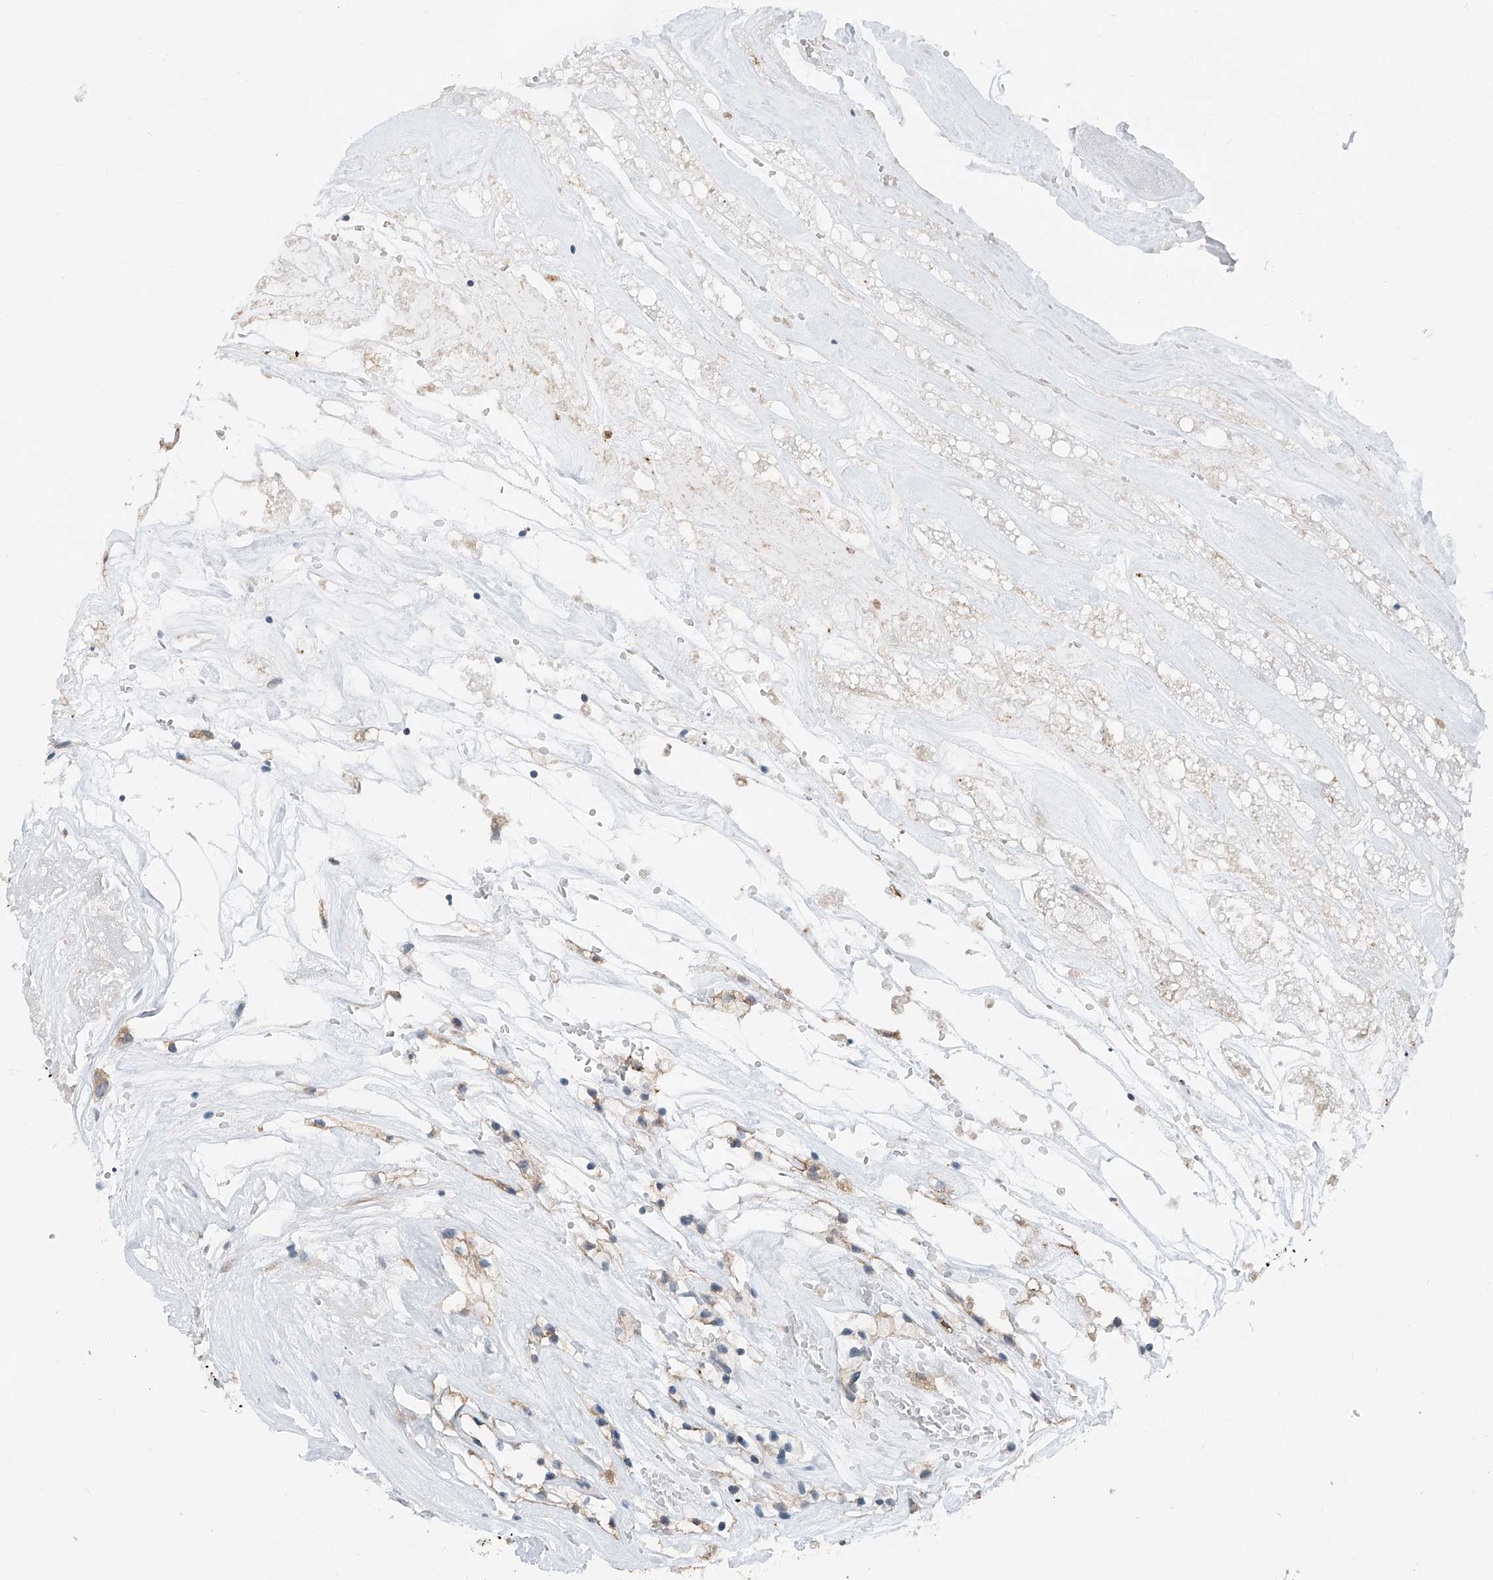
{"staining": {"intensity": "weak", "quantity": ">75%", "location": "cytoplasmic/membranous"}, "tissue": "renal cancer", "cell_type": "Tumor cells", "image_type": "cancer", "snomed": [{"axis": "morphology", "description": "Adenocarcinoma, NOS"}, {"axis": "topography", "description": "Kidney"}], "caption": "Human renal adenocarcinoma stained with a brown dye demonstrates weak cytoplasmic/membranous positive staining in approximately >75% of tumor cells.", "gene": "KCNK10", "patient": {"sex": "female", "age": 57}}